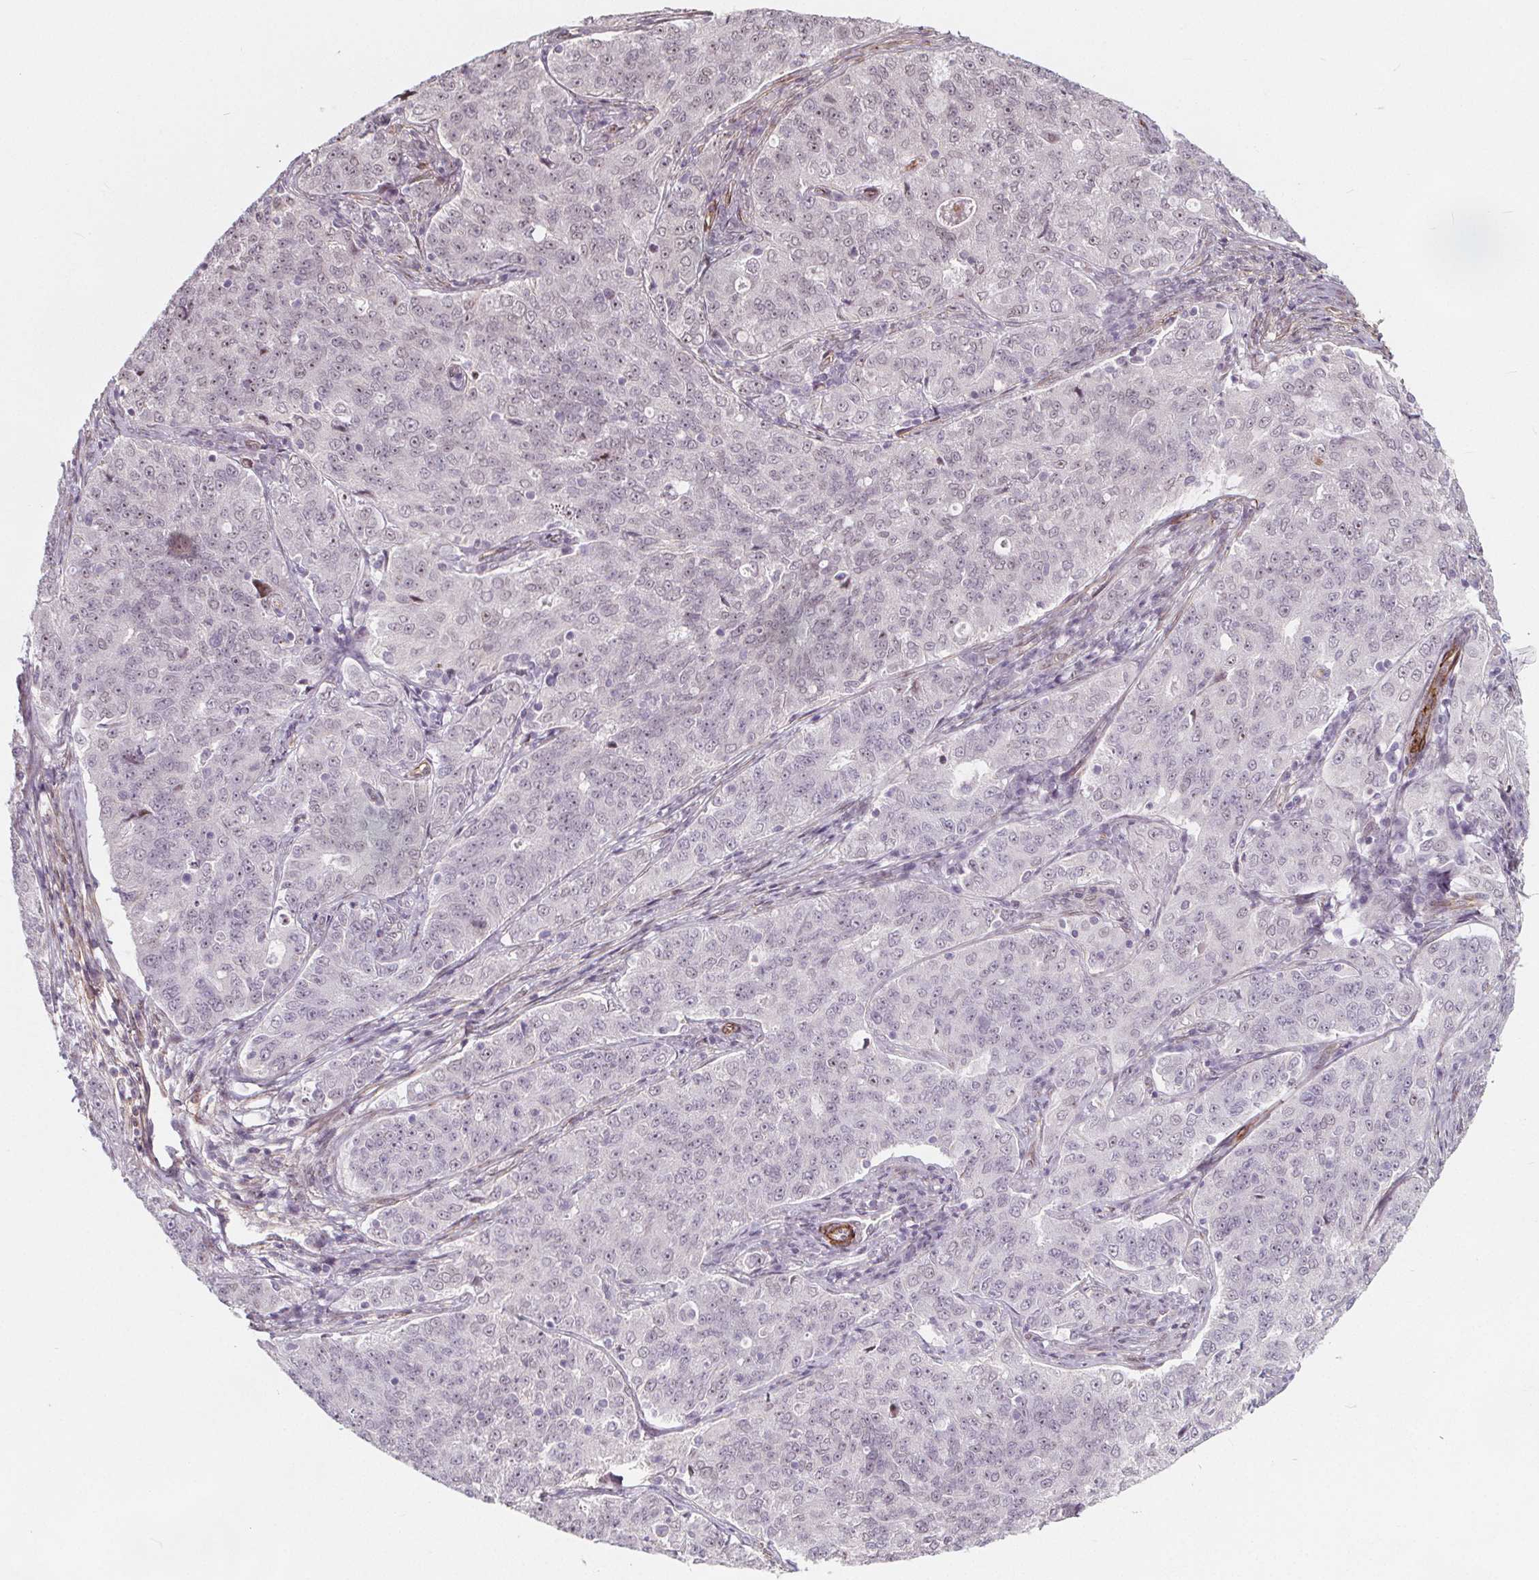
{"staining": {"intensity": "weak", "quantity": "<25%", "location": "nuclear"}, "tissue": "endometrial cancer", "cell_type": "Tumor cells", "image_type": "cancer", "snomed": [{"axis": "morphology", "description": "Adenocarcinoma, NOS"}, {"axis": "topography", "description": "Endometrium"}], "caption": "DAB immunohistochemical staining of endometrial cancer (adenocarcinoma) shows no significant positivity in tumor cells.", "gene": "HAS1", "patient": {"sex": "female", "age": 43}}